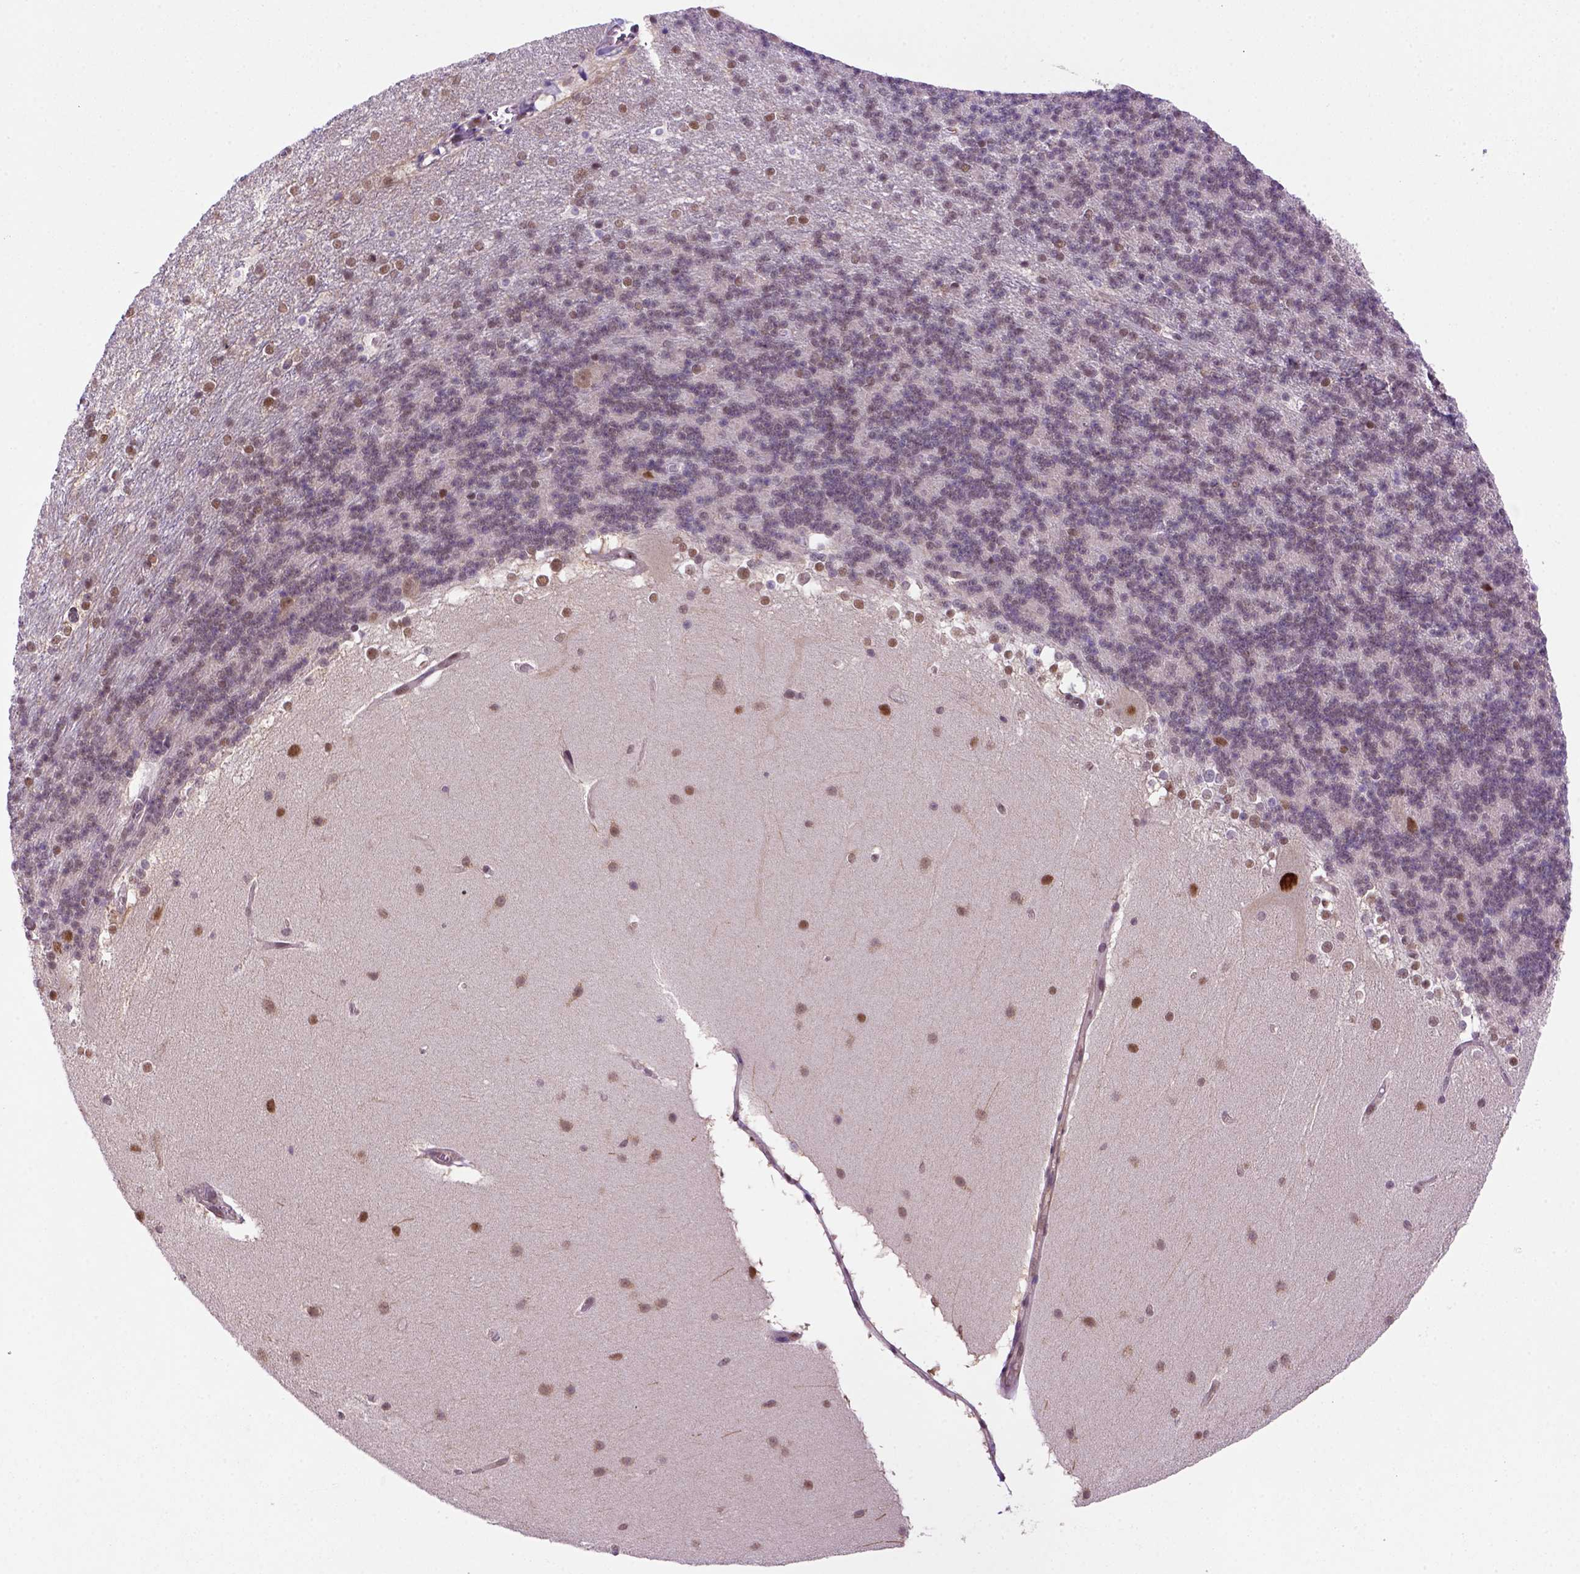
{"staining": {"intensity": "moderate", "quantity": "<25%", "location": "nuclear"}, "tissue": "cerebellum", "cell_type": "Cells in granular layer", "image_type": "normal", "snomed": [{"axis": "morphology", "description": "Normal tissue, NOS"}, {"axis": "topography", "description": "Cerebellum"}], "caption": "Protein staining displays moderate nuclear staining in about <25% of cells in granular layer in unremarkable cerebellum. (DAB (3,3'-diaminobenzidine) IHC, brown staining for protein, blue staining for nuclei).", "gene": "PSMC2", "patient": {"sex": "female", "age": 19}}